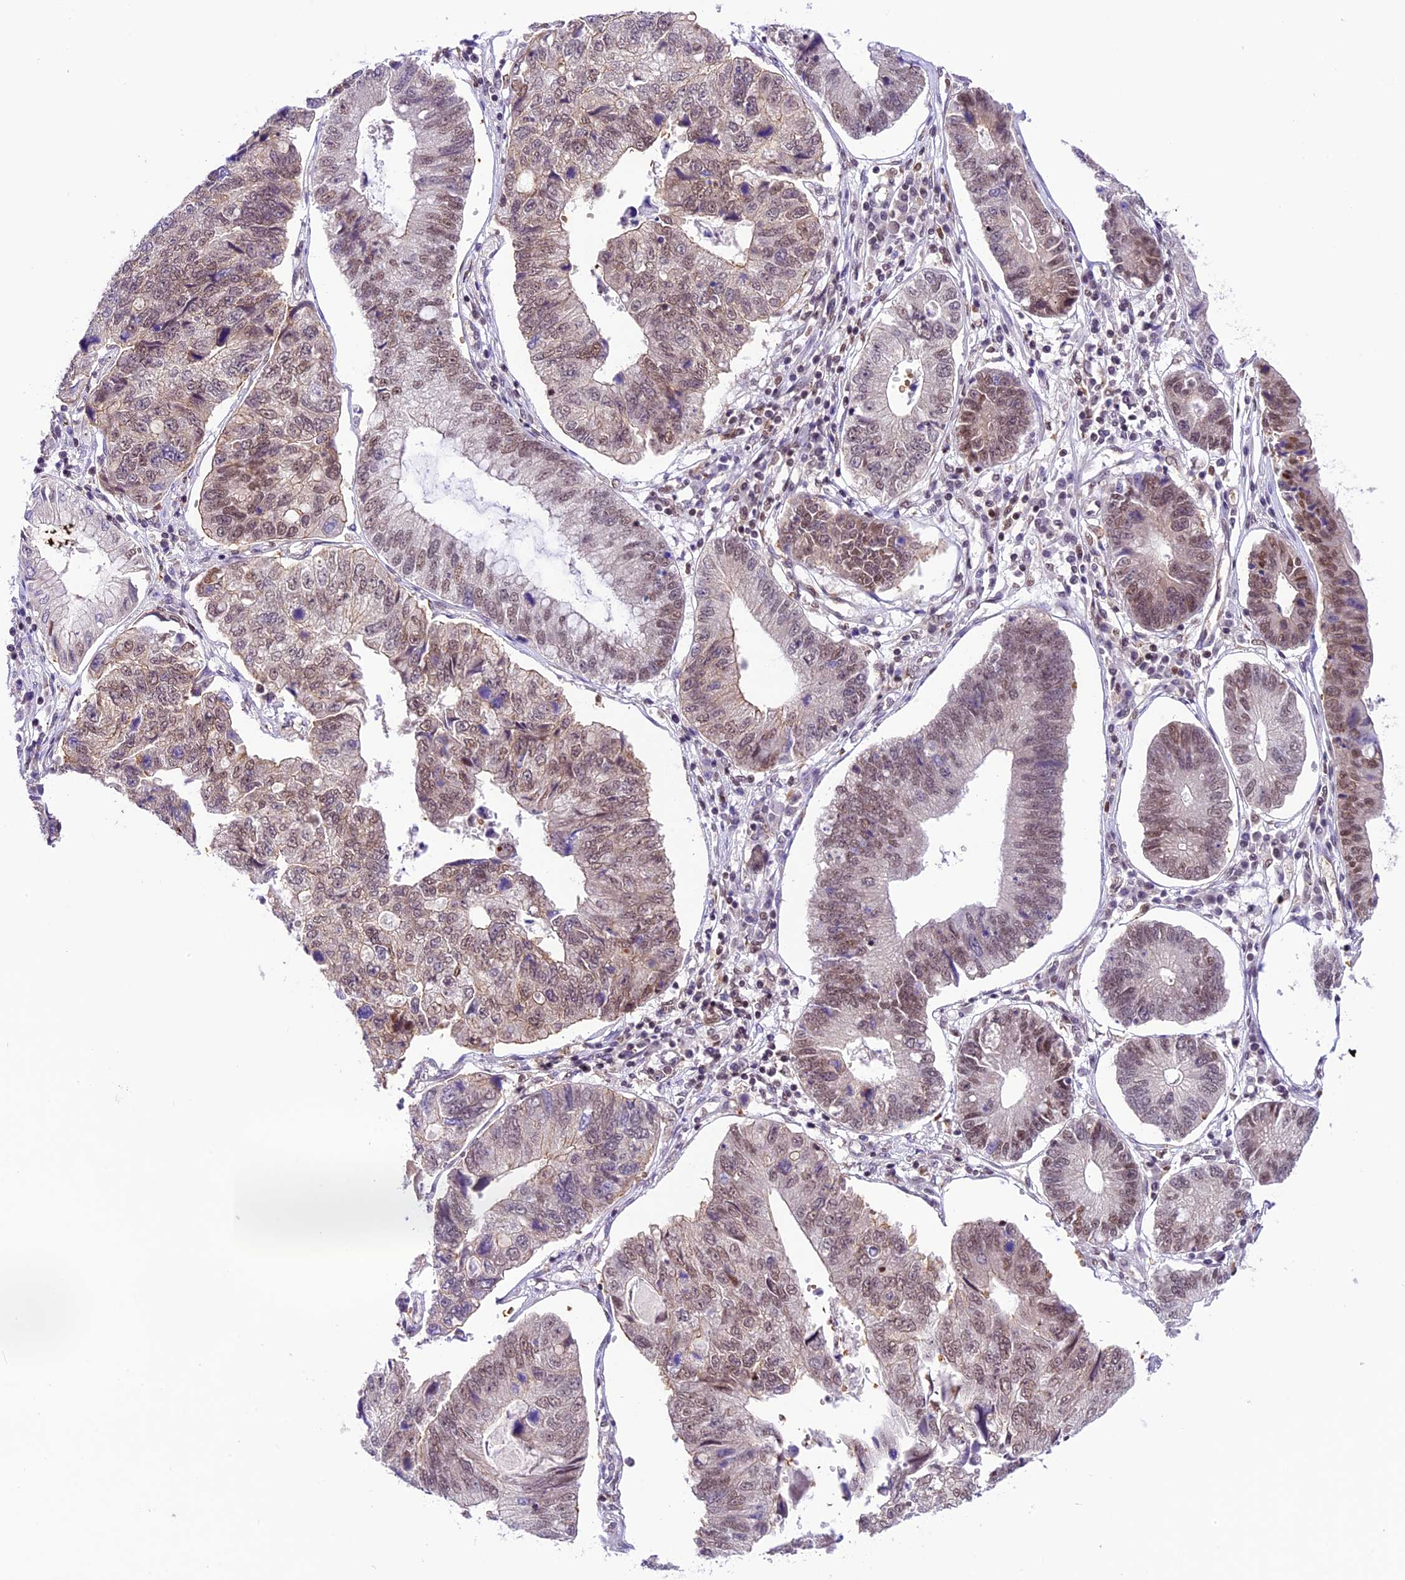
{"staining": {"intensity": "moderate", "quantity": "25%-75%", "location": "nuclear"}, "tissue": "stomach cancer", "cell_type": "Tumor cells", "image_type": "cancer", "snomed": [{"axis": "morphology", "description": "Adenocarcinoma, NOS"}, {"axis": "topography", "description": "Stomach"}], "caption": "The photomicrograph exhibits immunohistochemical staining of stomach cancer (adenocarcinoma). There is moderate nuclear expression is appreciated in about 25%-75% of tumor cells.", "gene": "SHKBP1", "patient": {"sex": "male", "age": 59}}